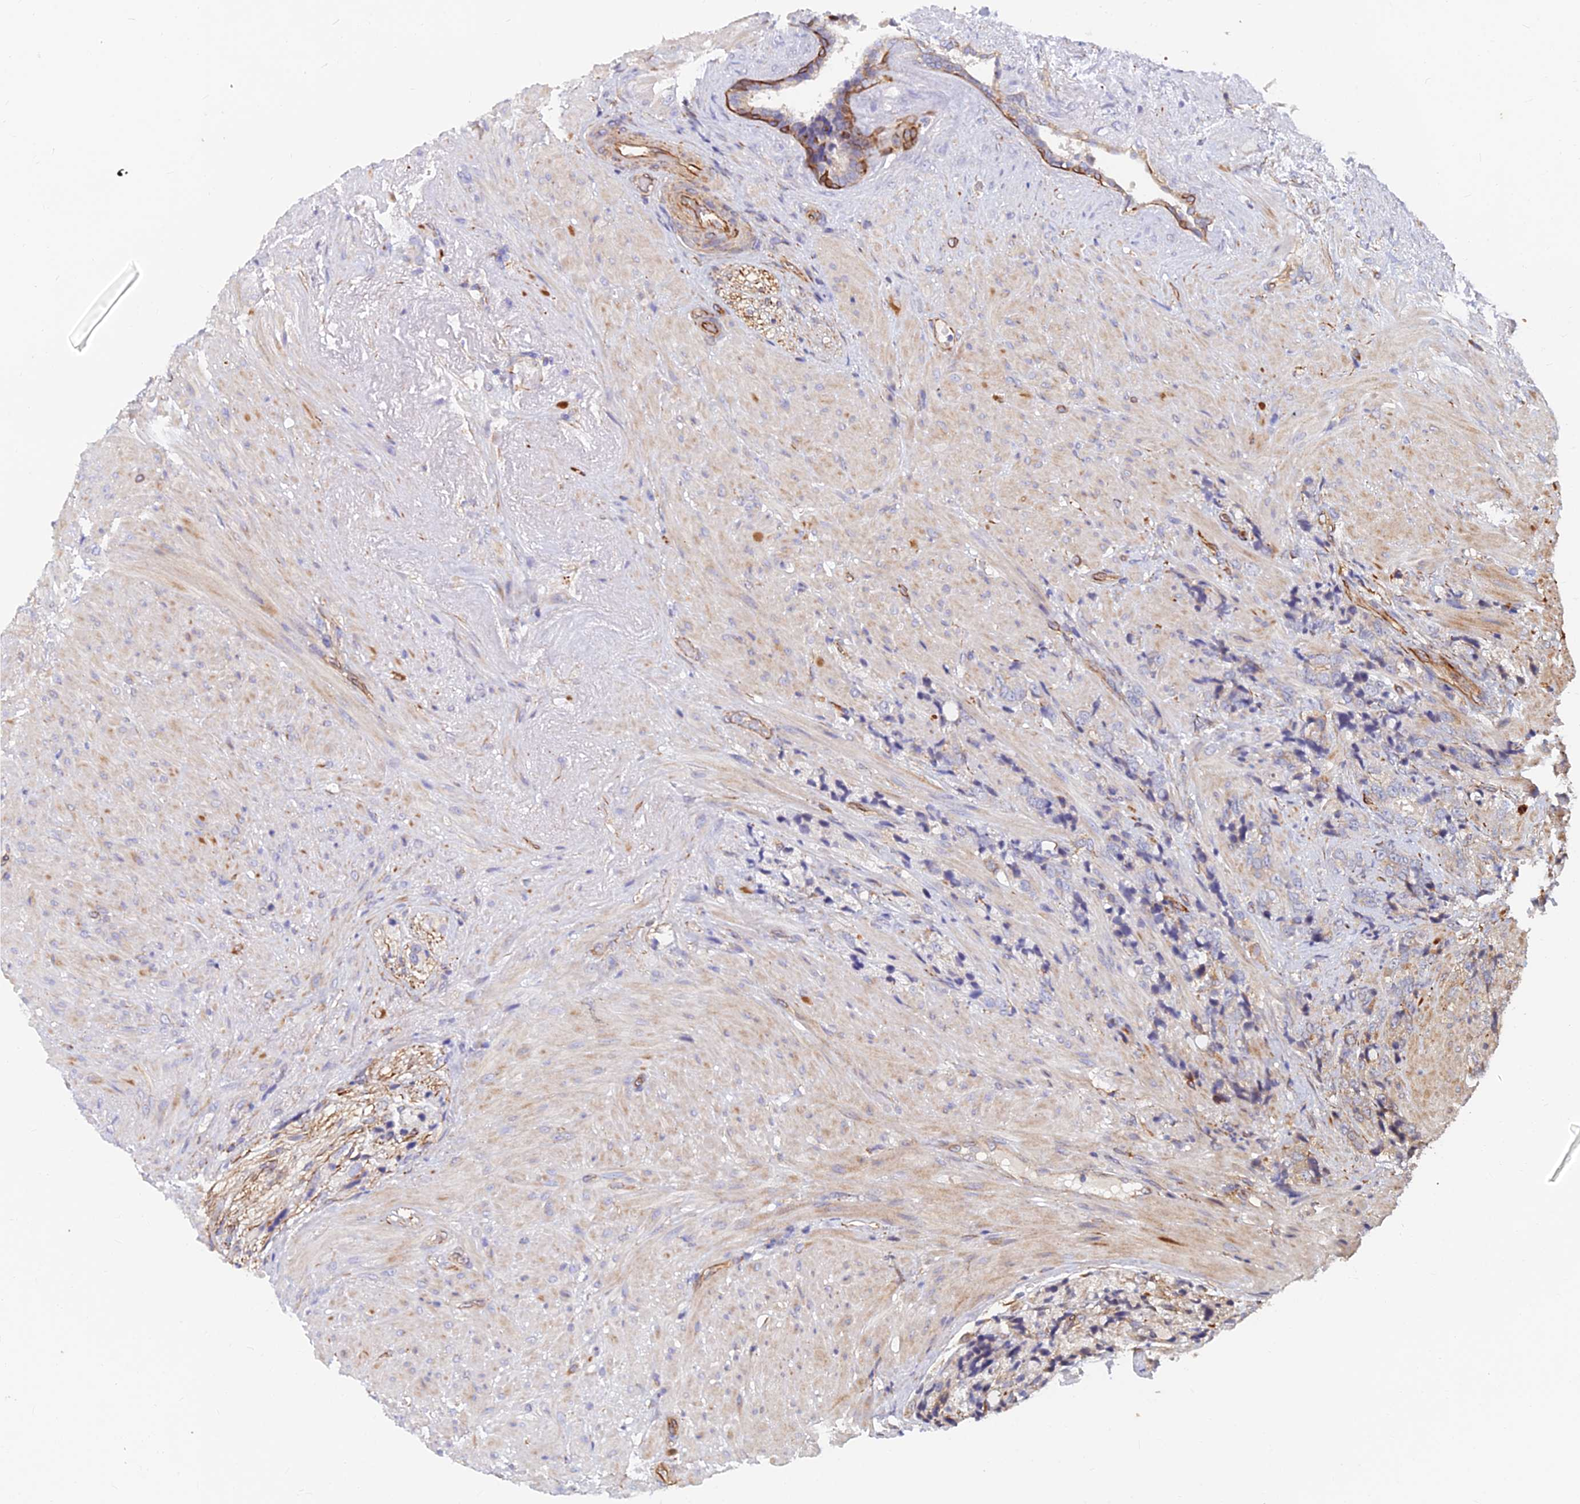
{"staining": {"intensity": "negative", "quantity": "none", "location": "none"}, "tissue": "prostate cancer", "cell_type": "Tumor cells", "image_type": "cancer", "snomed": [{"axis": "morphology", "description": "Adenocarcinoma, High grade"}, {"axis": "topography", "description": "Prostate"}], "caption": "This is an immunohistochemistry (IHC) image of human adenocarcinoma (high-grade) (prostate). There is no staining in tumor cells.", "gene": "CDK18", "patient": {"sex": "male", "age": 74}}